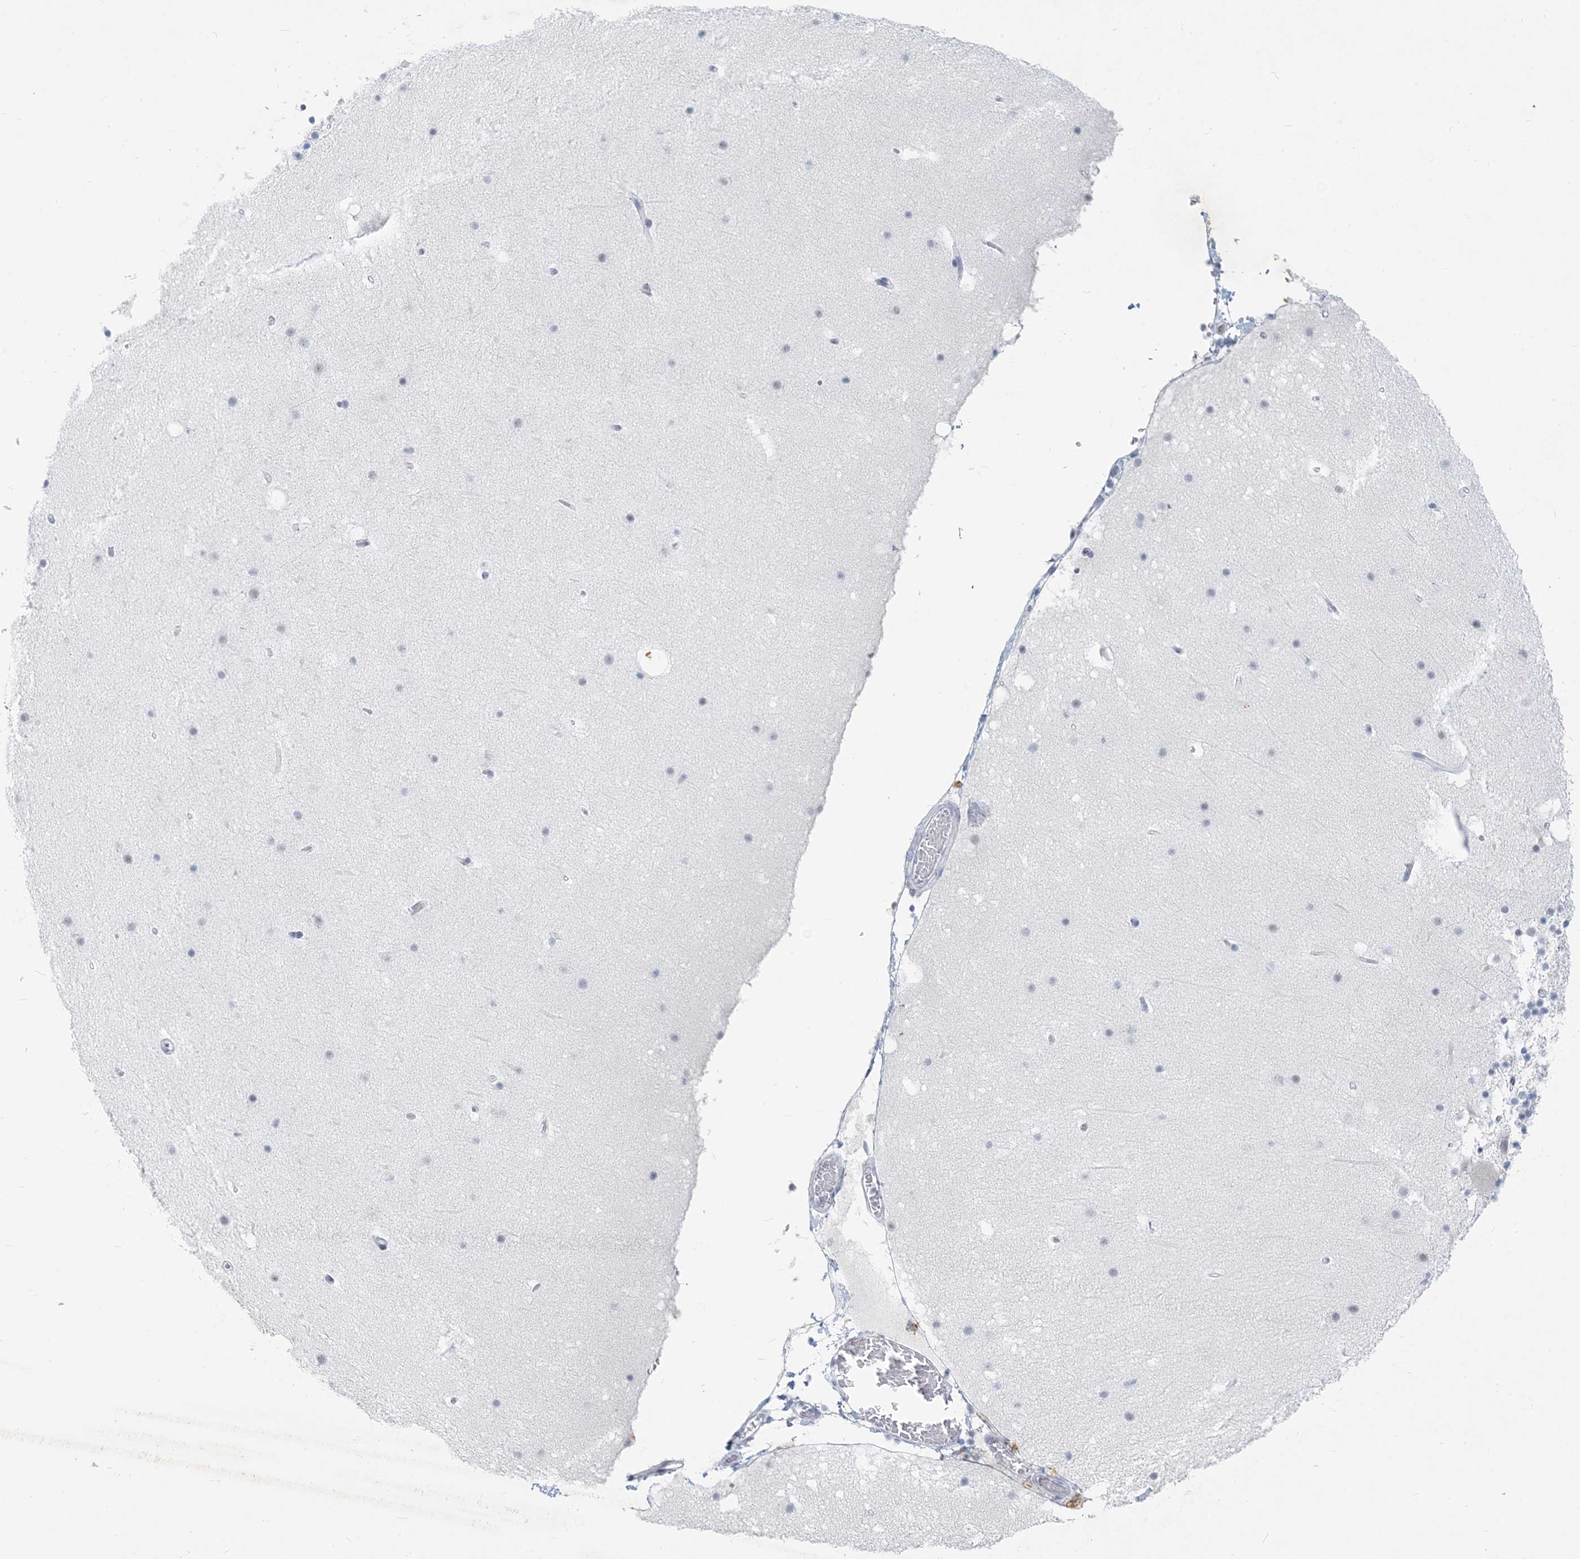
{"staining": {"intensity": "negative", "quantity": "none", "location": "none"}, "tissue": "cerebellum", "cell_type": "Cells in granular layer", "image_type": "normal", "snomed": [{"axis": "morphology", "description": "Normal tissue, NOS"}, {"axis": "topography", "description": "Cerebellum"}], "caption": "Image shows no protein positivity in cells in granular layer of normal cerebellum.", "gene": "SCML1", "patient": {"sex": "male", "age": 57}}